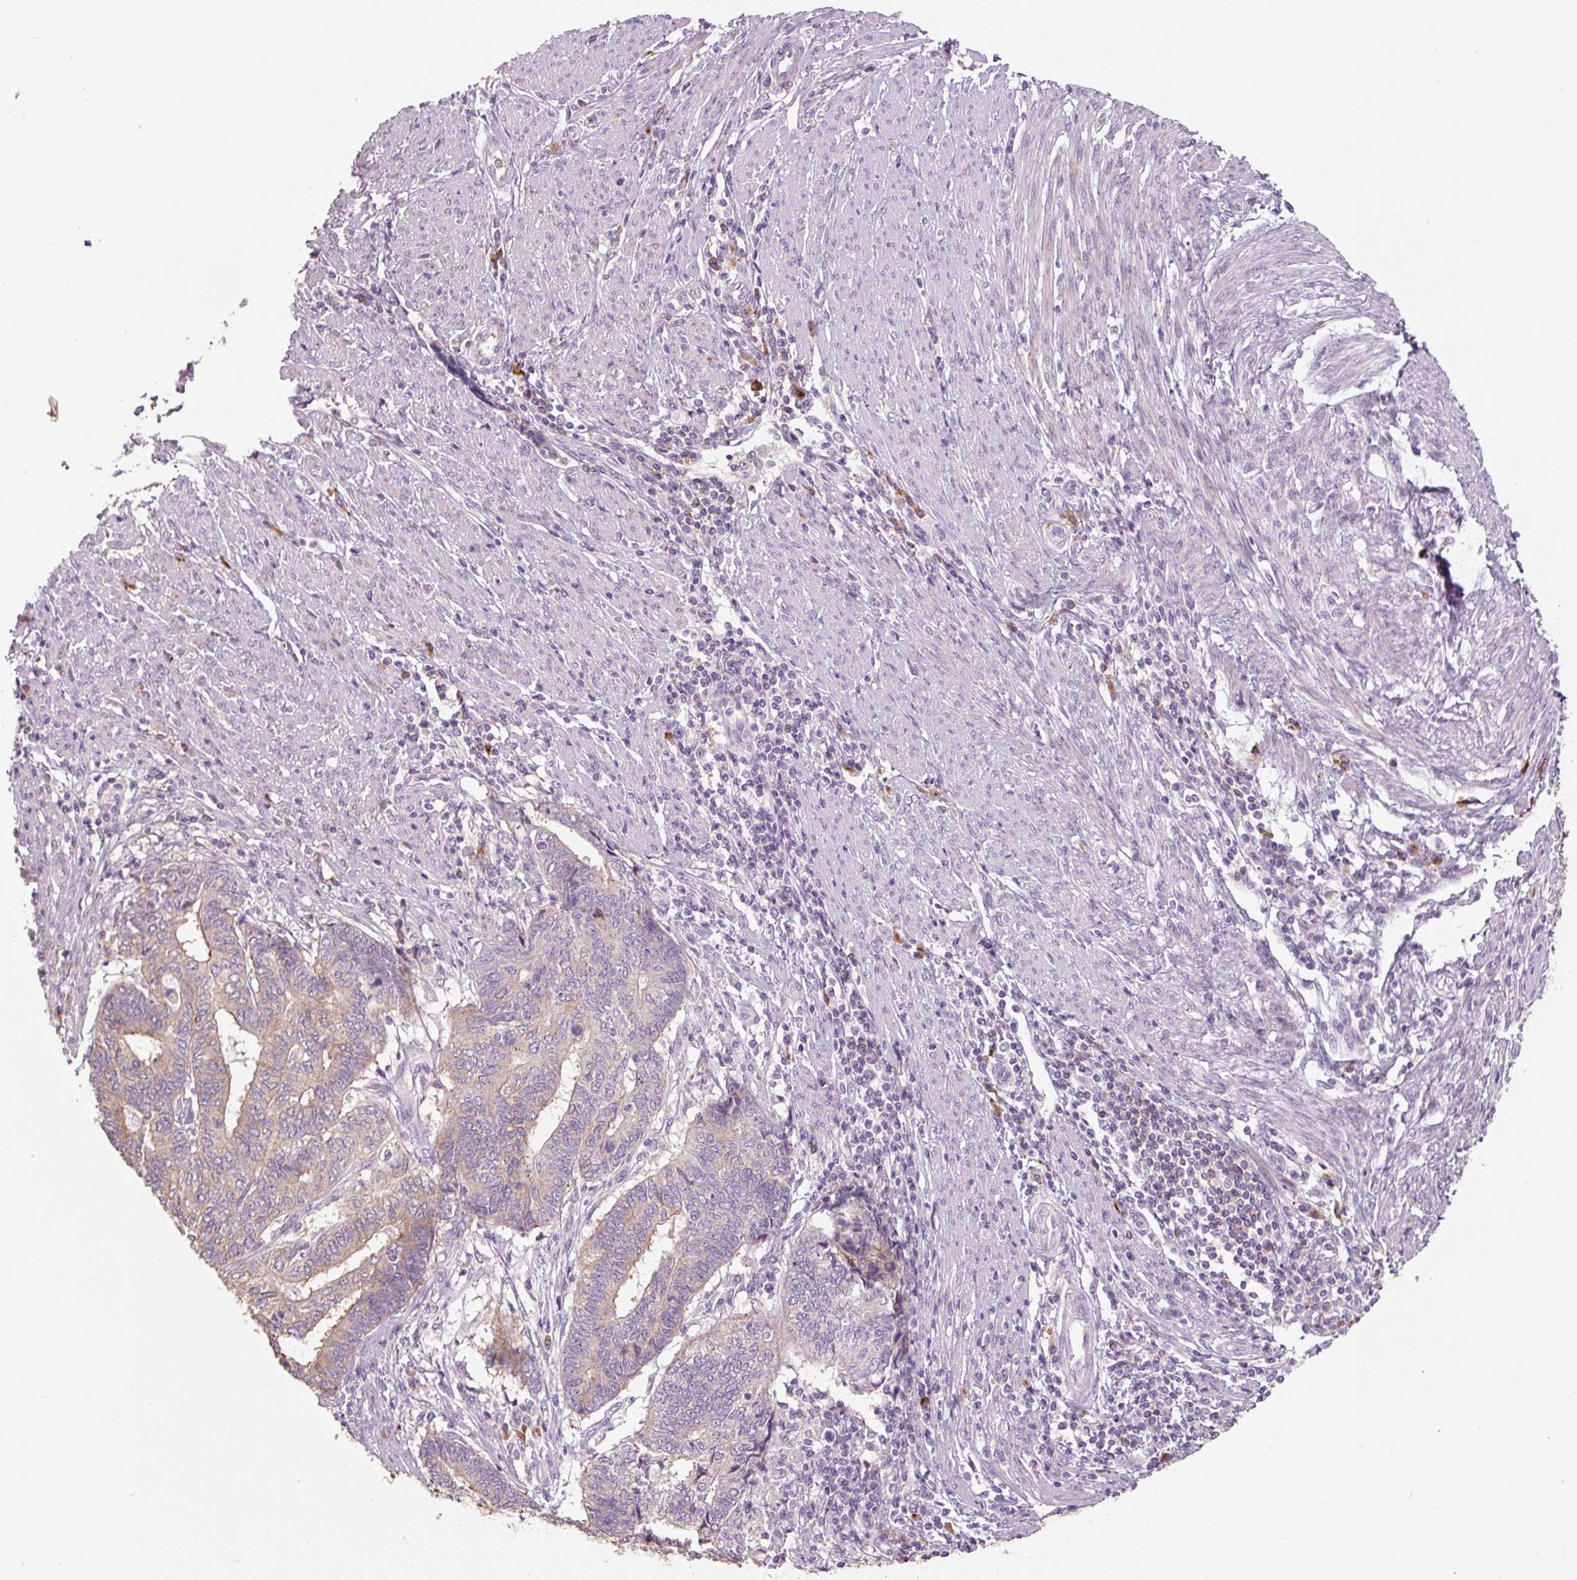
{"staining": {"intensity": "weak", "quantity": "25%-75%", "location": "cytoplasmic/membranous"}, "tissue": "endometrial cancer", "cell_type": "Tumor cells", "image_type": "cancer", "snomed": [{"axis": "morphology", "description": "Adenocarcinoma, NOS"}, {"axis": "topography", "description": "Uterus"}, {"axis": "topography", "description": "Endometrium"}], "caption": "A photomicrograph showing weak cytoplasmic/membranous expression in about 25%-75% of tumor cells in endometrial cancer (adenocarcinoma), as visualized by brown immunohistochemical staining.", "gene": "HAX1", "patient": {"sex": "female", "age": 70}}